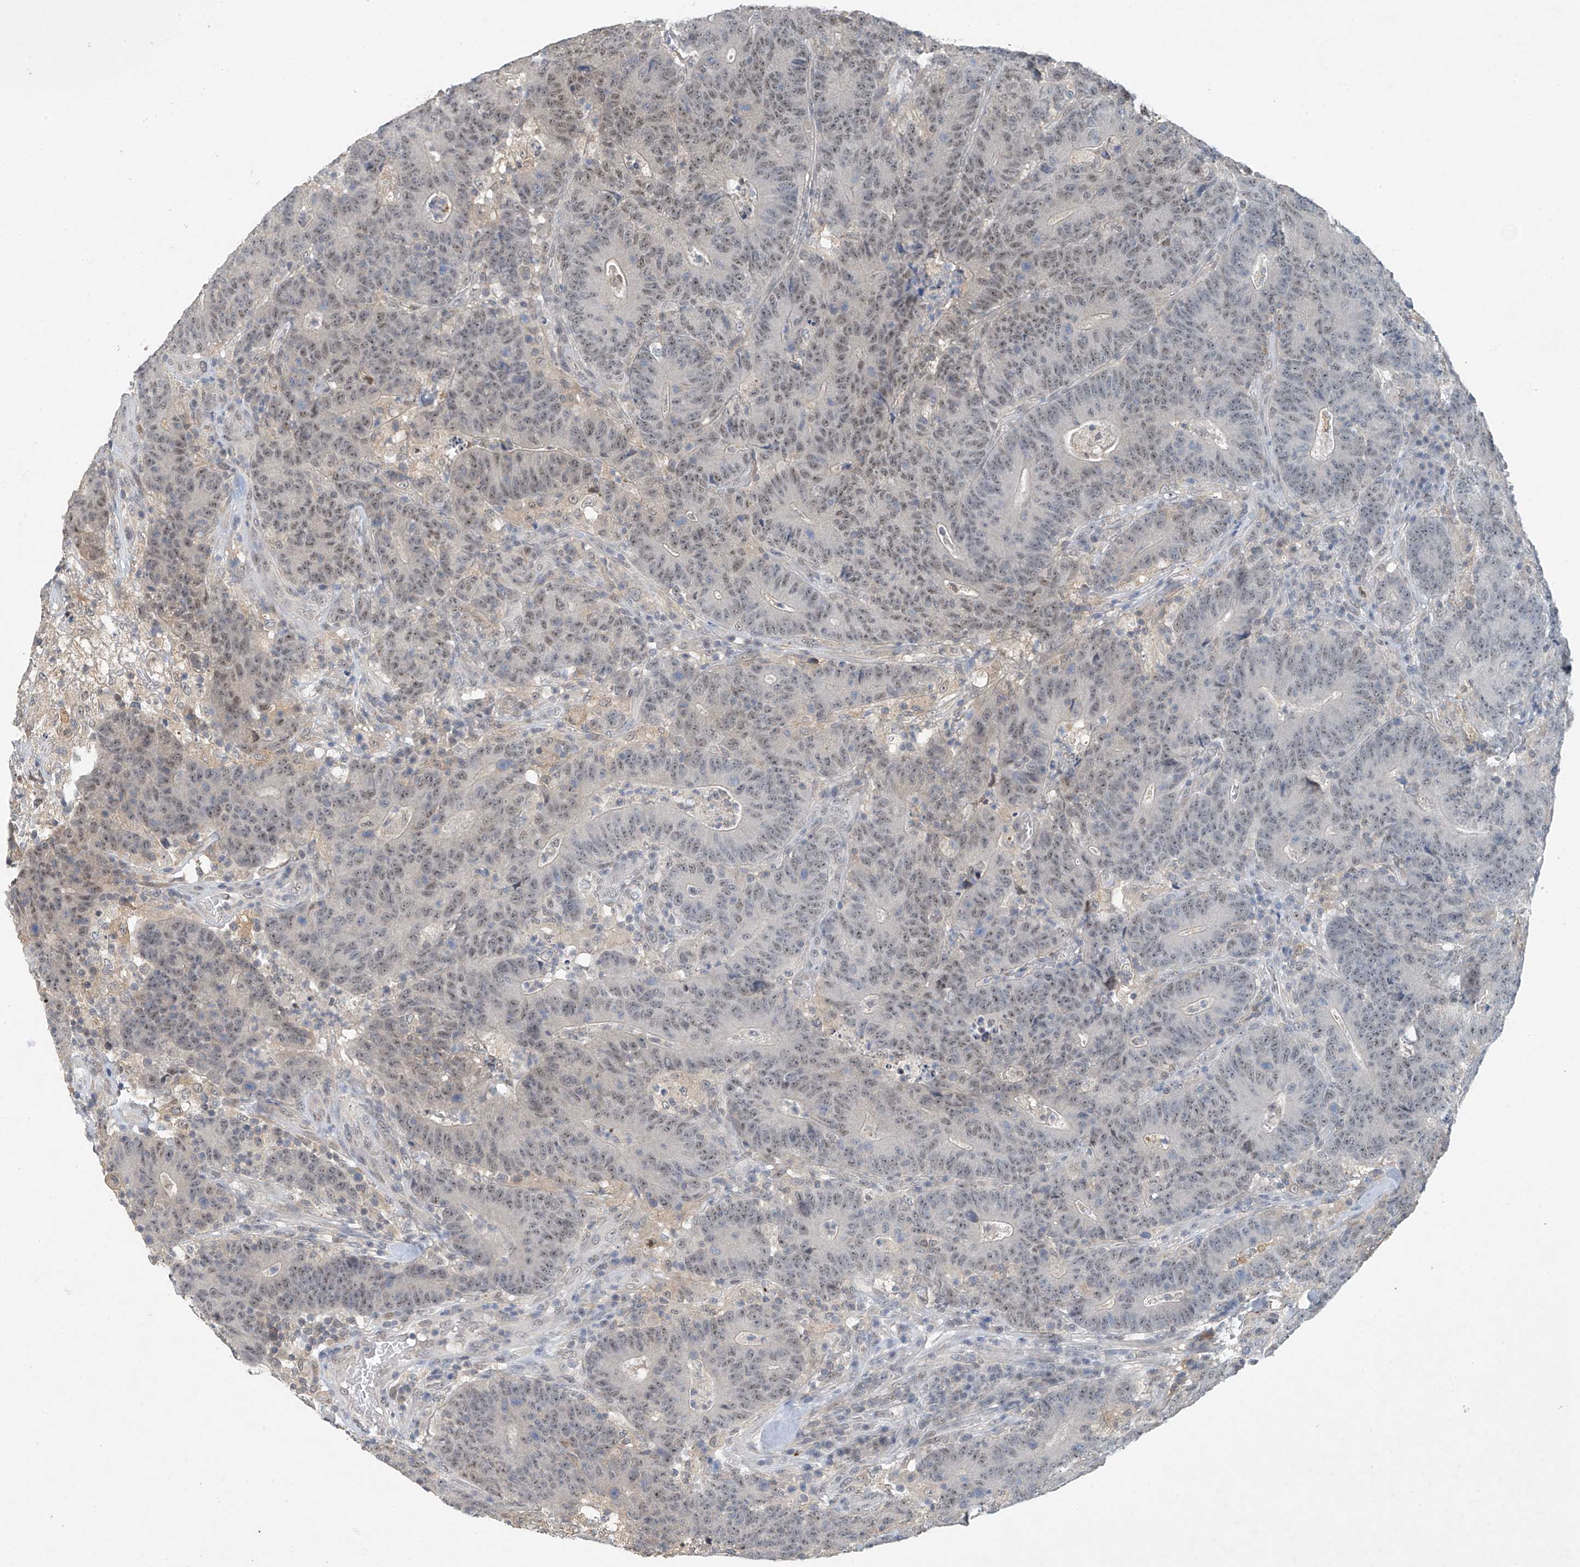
{"staining": {"intensity": "weak", "quantity": "25%-75%", "location": "nuclear"}, "tissue": "colorectal cancer", "cell_type": "Tumor cells", "image_type": "cancer", "snomed": [{"axis": "morphology", "description": "Normal tissue, NOS"}, {"axis": "morphology", "description": "Adenocarcinoma, NOS"}, {"axis": "topography", "description": "Colon"}], "caption": "The micrograph exhibits staining of colorectal cancer (adenocarcinoma), revealing weak nuclear protein staining (brown color) within tumor cells.", "gene": "TAF8", "patient": {"sex": "female", "age": 75}}